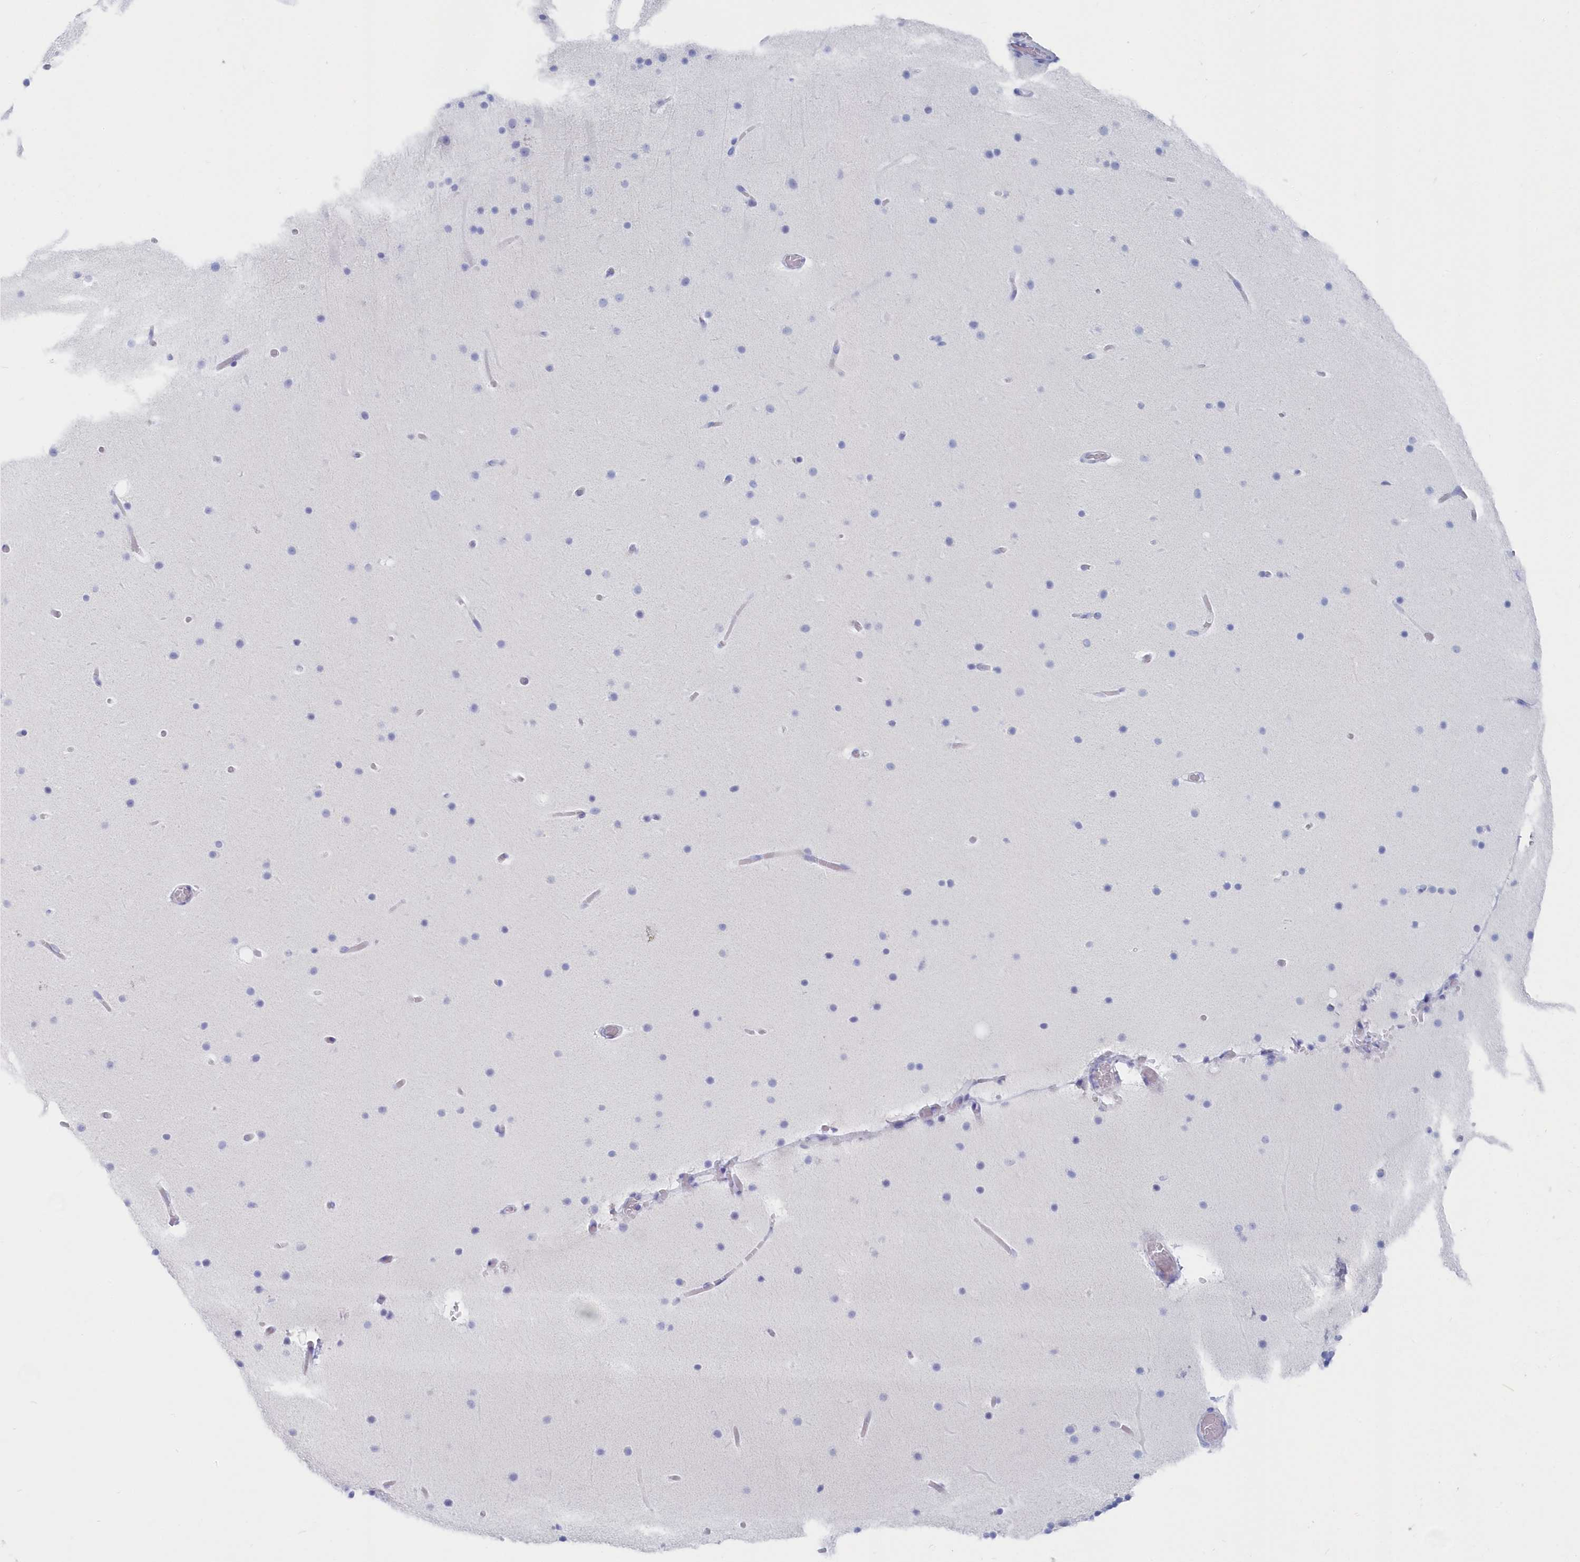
{"staining": {"intensity": "negative", "quantity": "none", "location": "none"}, "tissue": "cerebellum", "cell_type": "Cells in granular layer", "image_type": "normal", "snomed": [{"axis": "morphology", "description": "Normal tissue, NOS"}, {"axis": "topography", "description": "Cerebellum"}], "caption": "This is an IHC image of benign human cerebellum. There is no staining in cells in granular layer.", "gene": "CSNK1G2", "patient": {"sex": "male", "age": 57}}